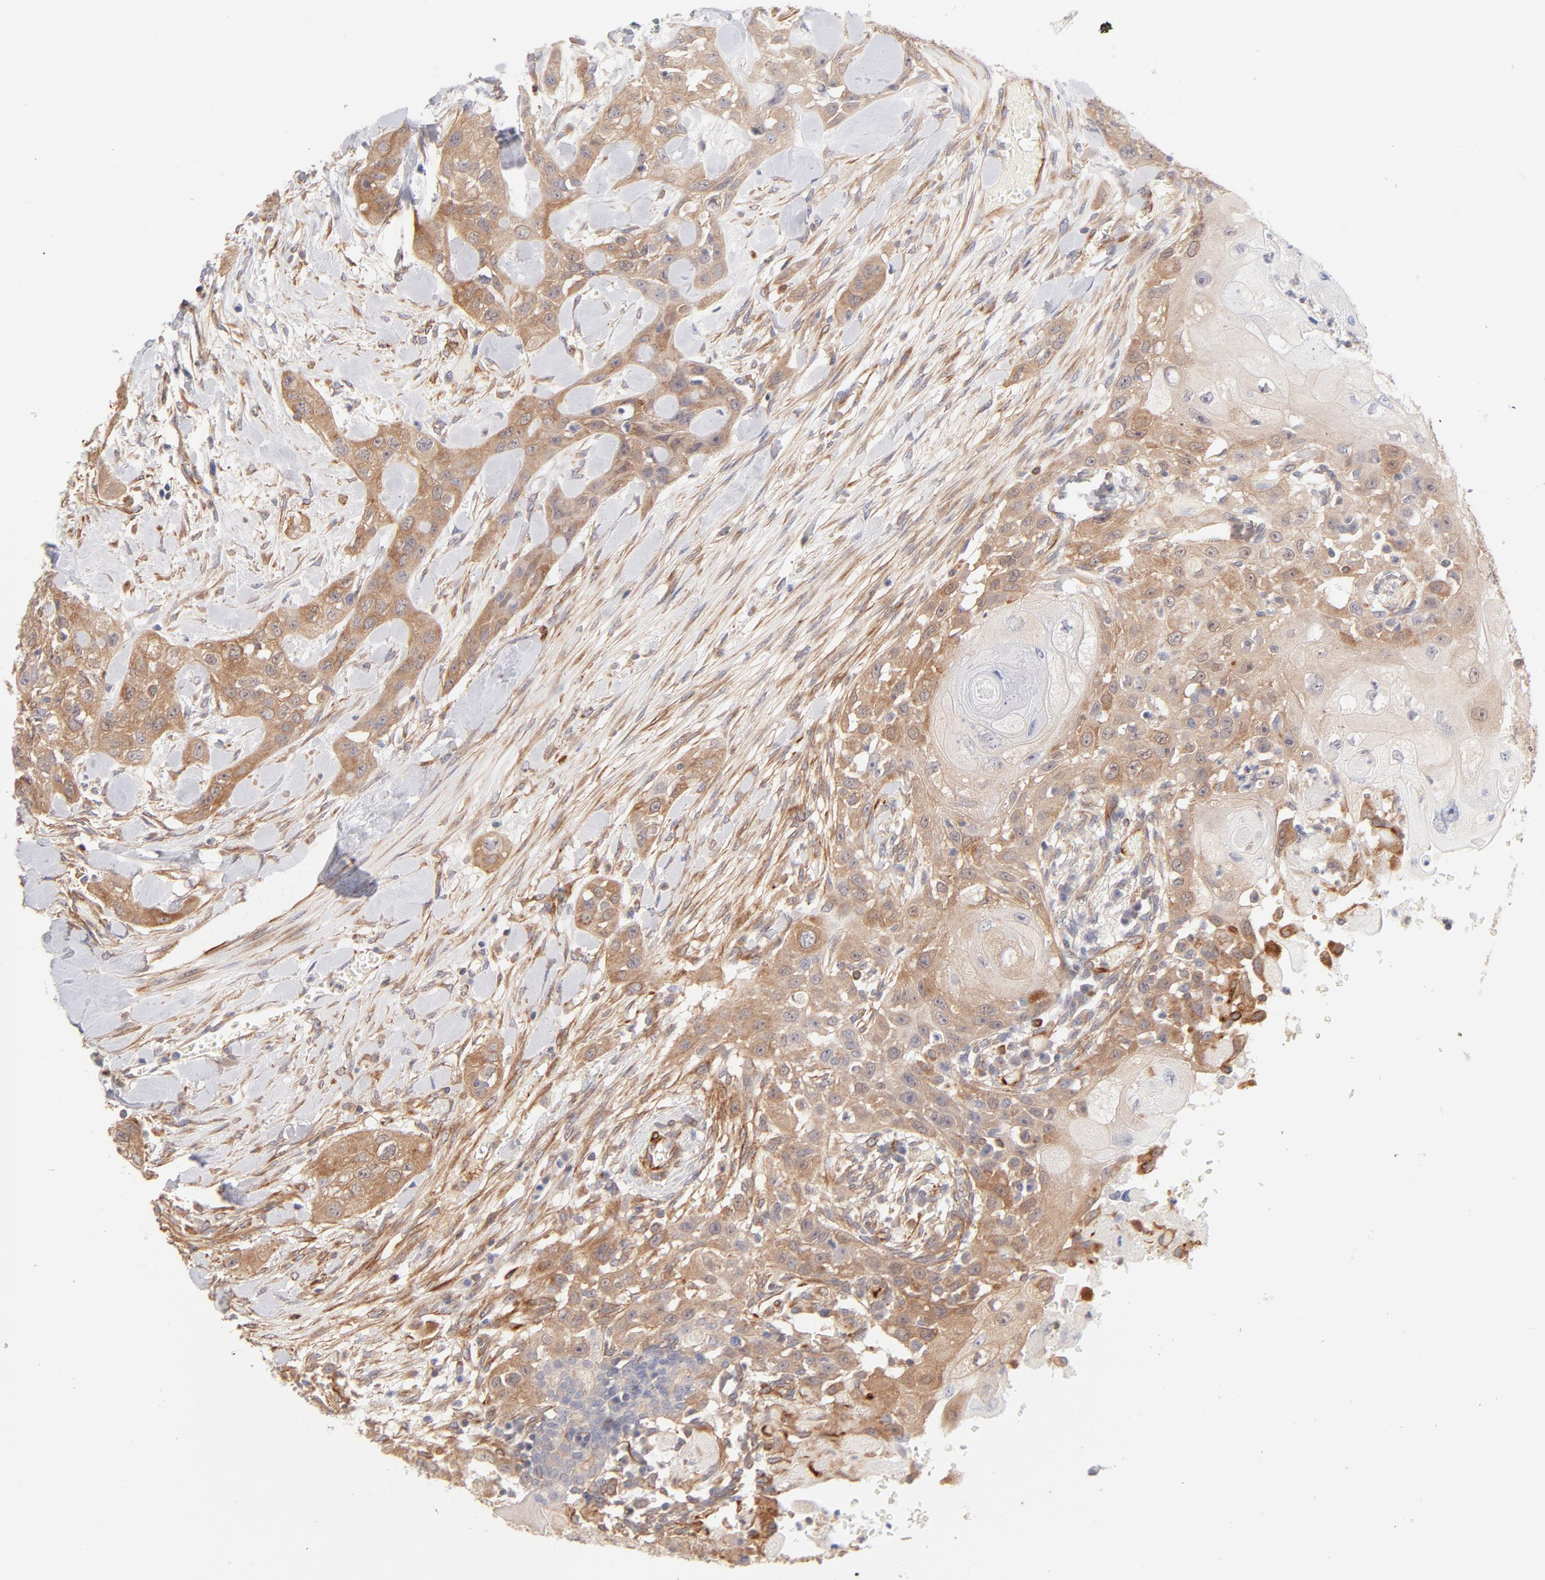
{"staining": {"intensity": "moderate", "quantity": ">75%", "location": "cytoplasmic/membranous"}, "tissue": "head and neck cancer", "cell_type": "Tumor cells", "image_type": "cancer", "snomed": [{"axis": "morphology", "description": "Neoplasm, malignant, NOS"}, {"axis": "topography", "description": "Salivary gland"}, {"axis": "topography", "description": "Head-Neck"}], "caption": "Brown immunohistochemical staining in human head and neck cancer (malignant neoplasm) shows moderate cytoplasmic/membranous positivity in about >75% of tumor cells. (DAB (3,3'-diaminobenzidine) IHC, brown staining for protein, blue staining for nuclei).", "gene": "LDLRAP1", "patient": {"sex": "male", "age": 43}}